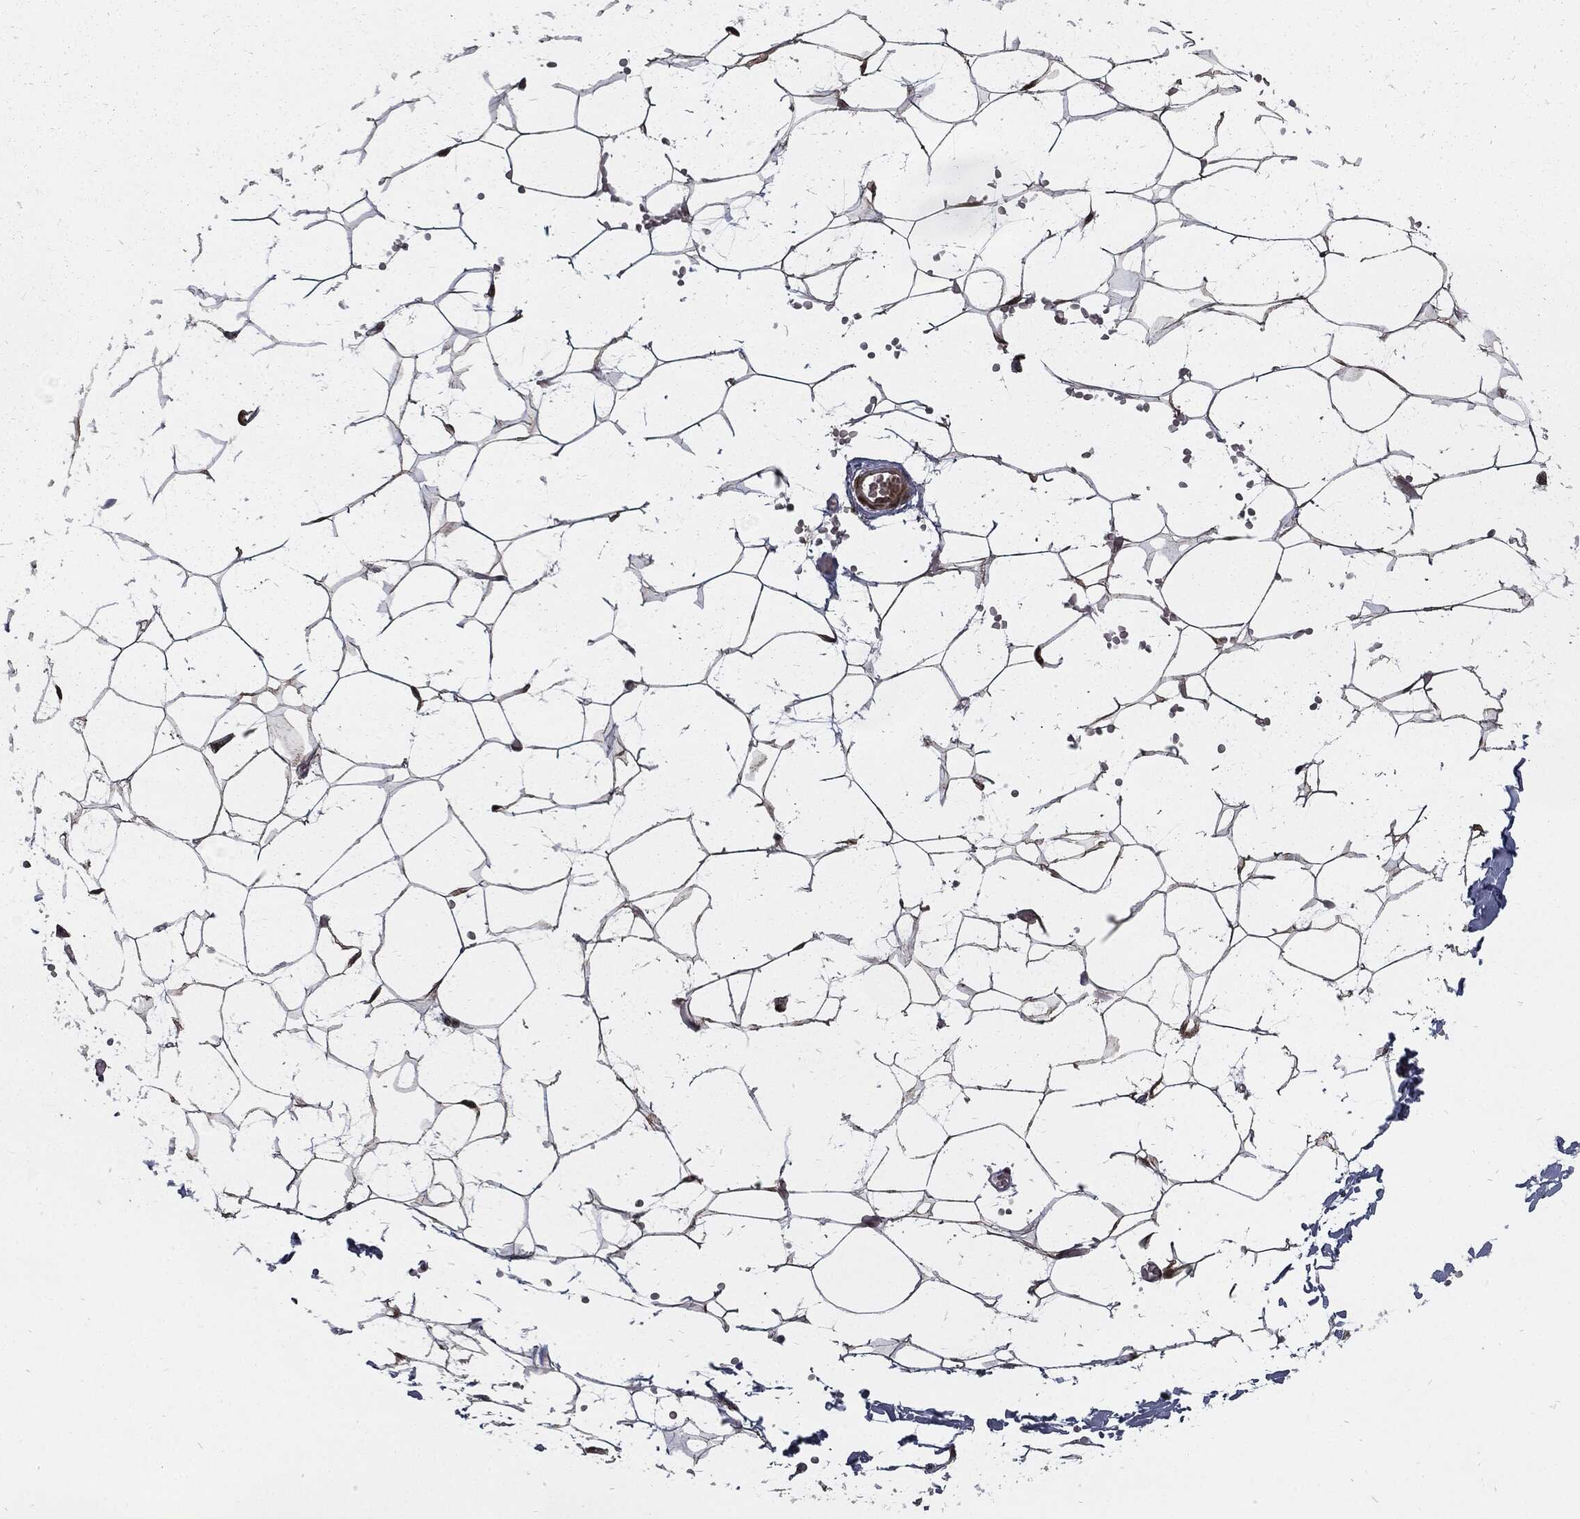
{"staining": {"intensity": "negative", "quantity": "none", "location": "none"}, "tissue": "adipose tissue", "cell_type": "Adipocytes", "image_type": "normal", "snomed": [{"axis": "morphology", "description": "Normal tissue, NOS"}, {"axis": "topography", "description": "Skin"}, {"axis": "topography", "description": "Peripheral nerve tissue"}], "caption": "The image displays no significant expression in adipocytes of adipose tissue. Nuclei are stained in blue.", "gene": "PTPA", "patient": {"sex": "female", "age": 56}}